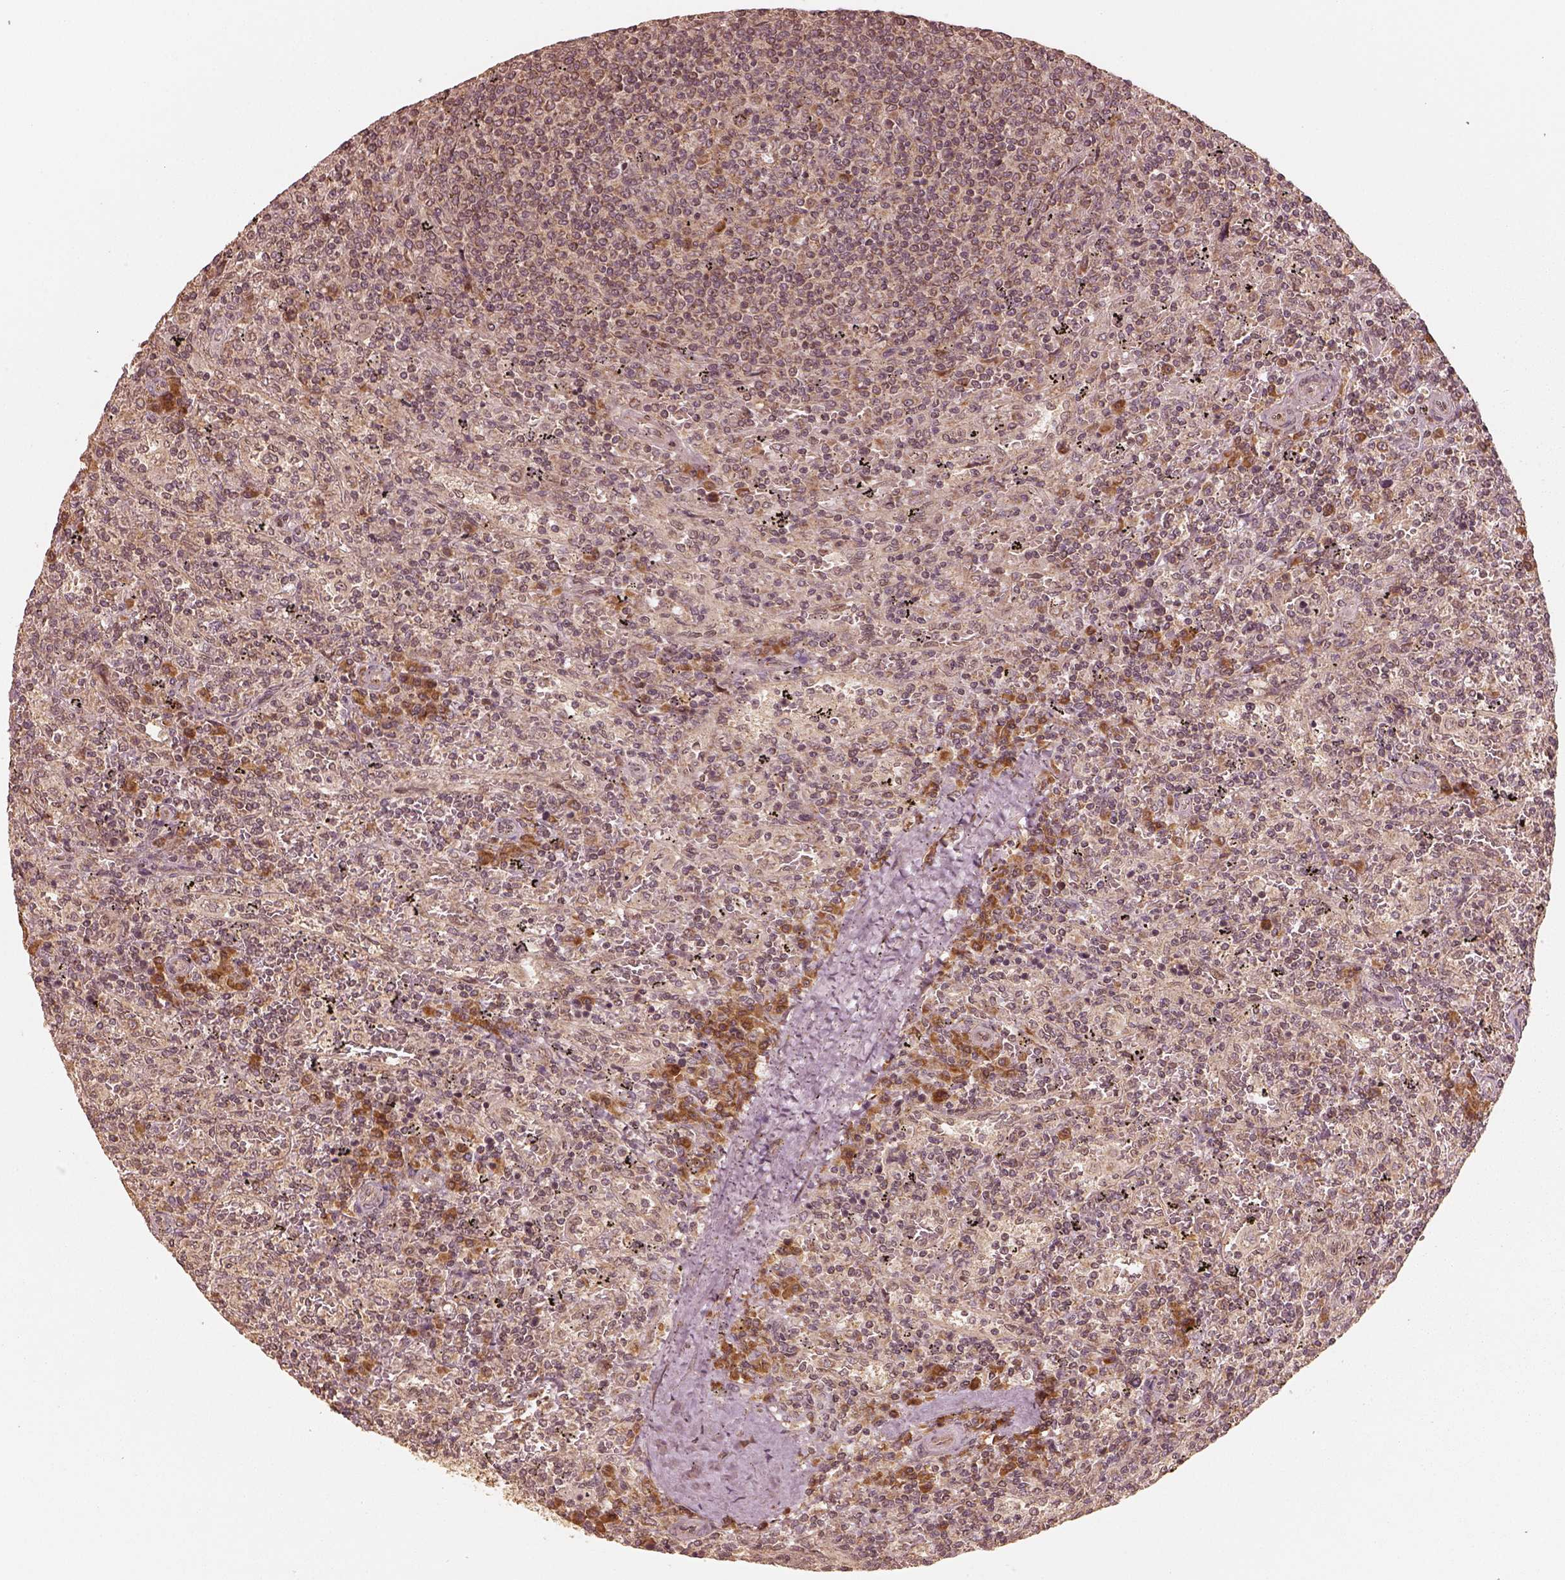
{"staining": {"intensity": "weak", "quantity": "25%-75%", "location": "cytoplasmic/membranous"}, "tissue": "lymphoma", "cell_type": "Tumor cells", "image_type": "cancer", "snomed": [{"axis": "morphology", "description": "Malignant lymphoma, non-Hodgkin's type, Low grade"}, {"axis": "topography", "description": "Spleen"}], "caption": "Lymphoma was stained to show a protein in brown. There is low levels of weak cytoplasmic/membranous staining in about 25%-75% of tumor cells. The protein is shown in brown color, while the nuclei are stained blue.", "gene": "DNAJC25", "patient": {"sex": "male", "age": 62}}